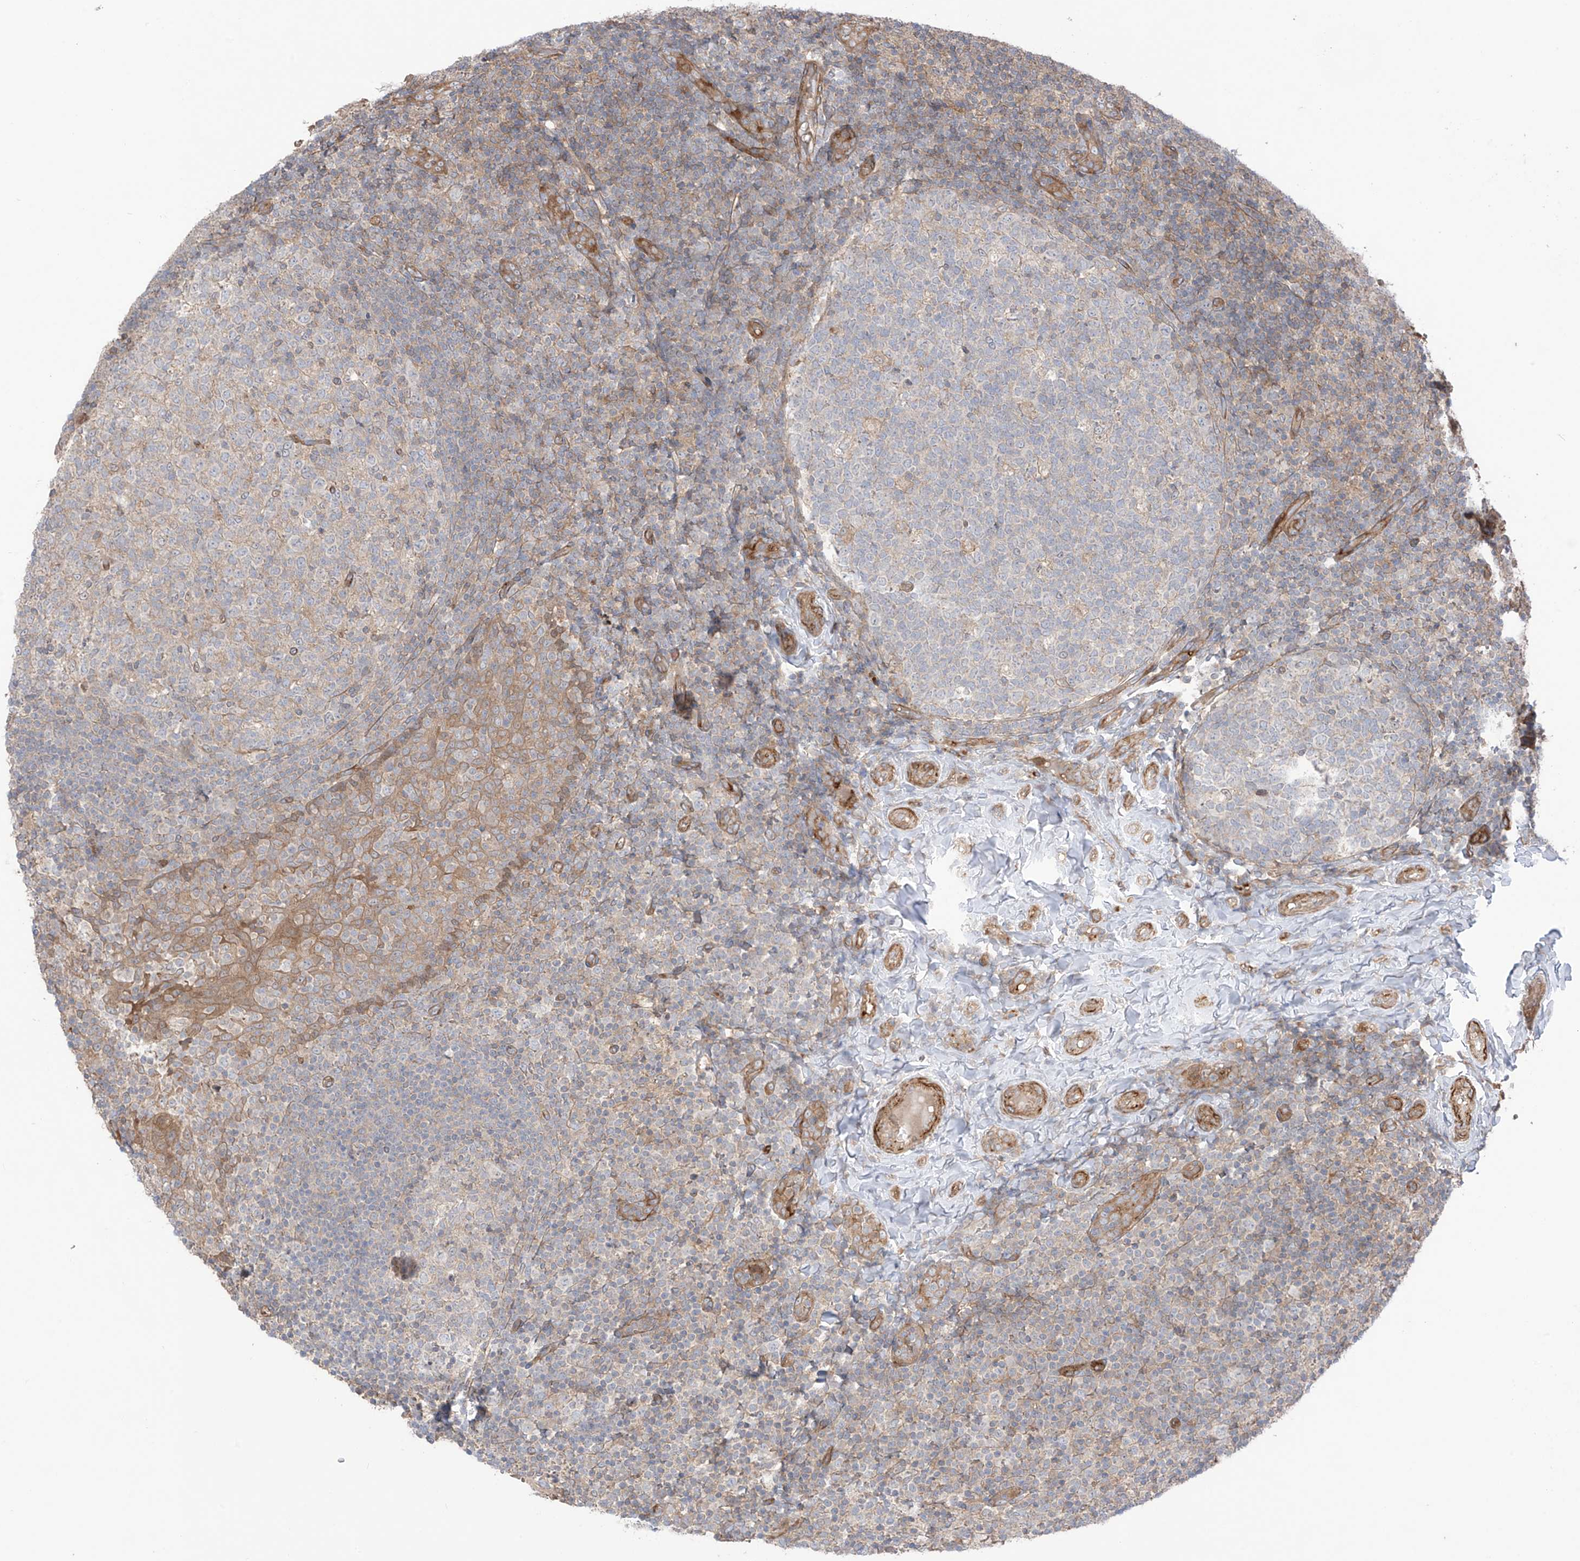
{"staining": {"intensity": "negative", "quantity": "none", "location": "none"}, "tissue": "tonsil", "cell_type": "Germinal center cells", "image_type": "normal", "snomed": [{"axis": "morphology", "description": "Normal tissue, NOS"}, {"axis": "topography", "description": "Tonsil"}], "caption": "Immunohistochemical staining of normal human tonsil displays no significant staining in germinal center cells.", "gene": "TRMU", "patient": {"sex": "female", "age": 19}}